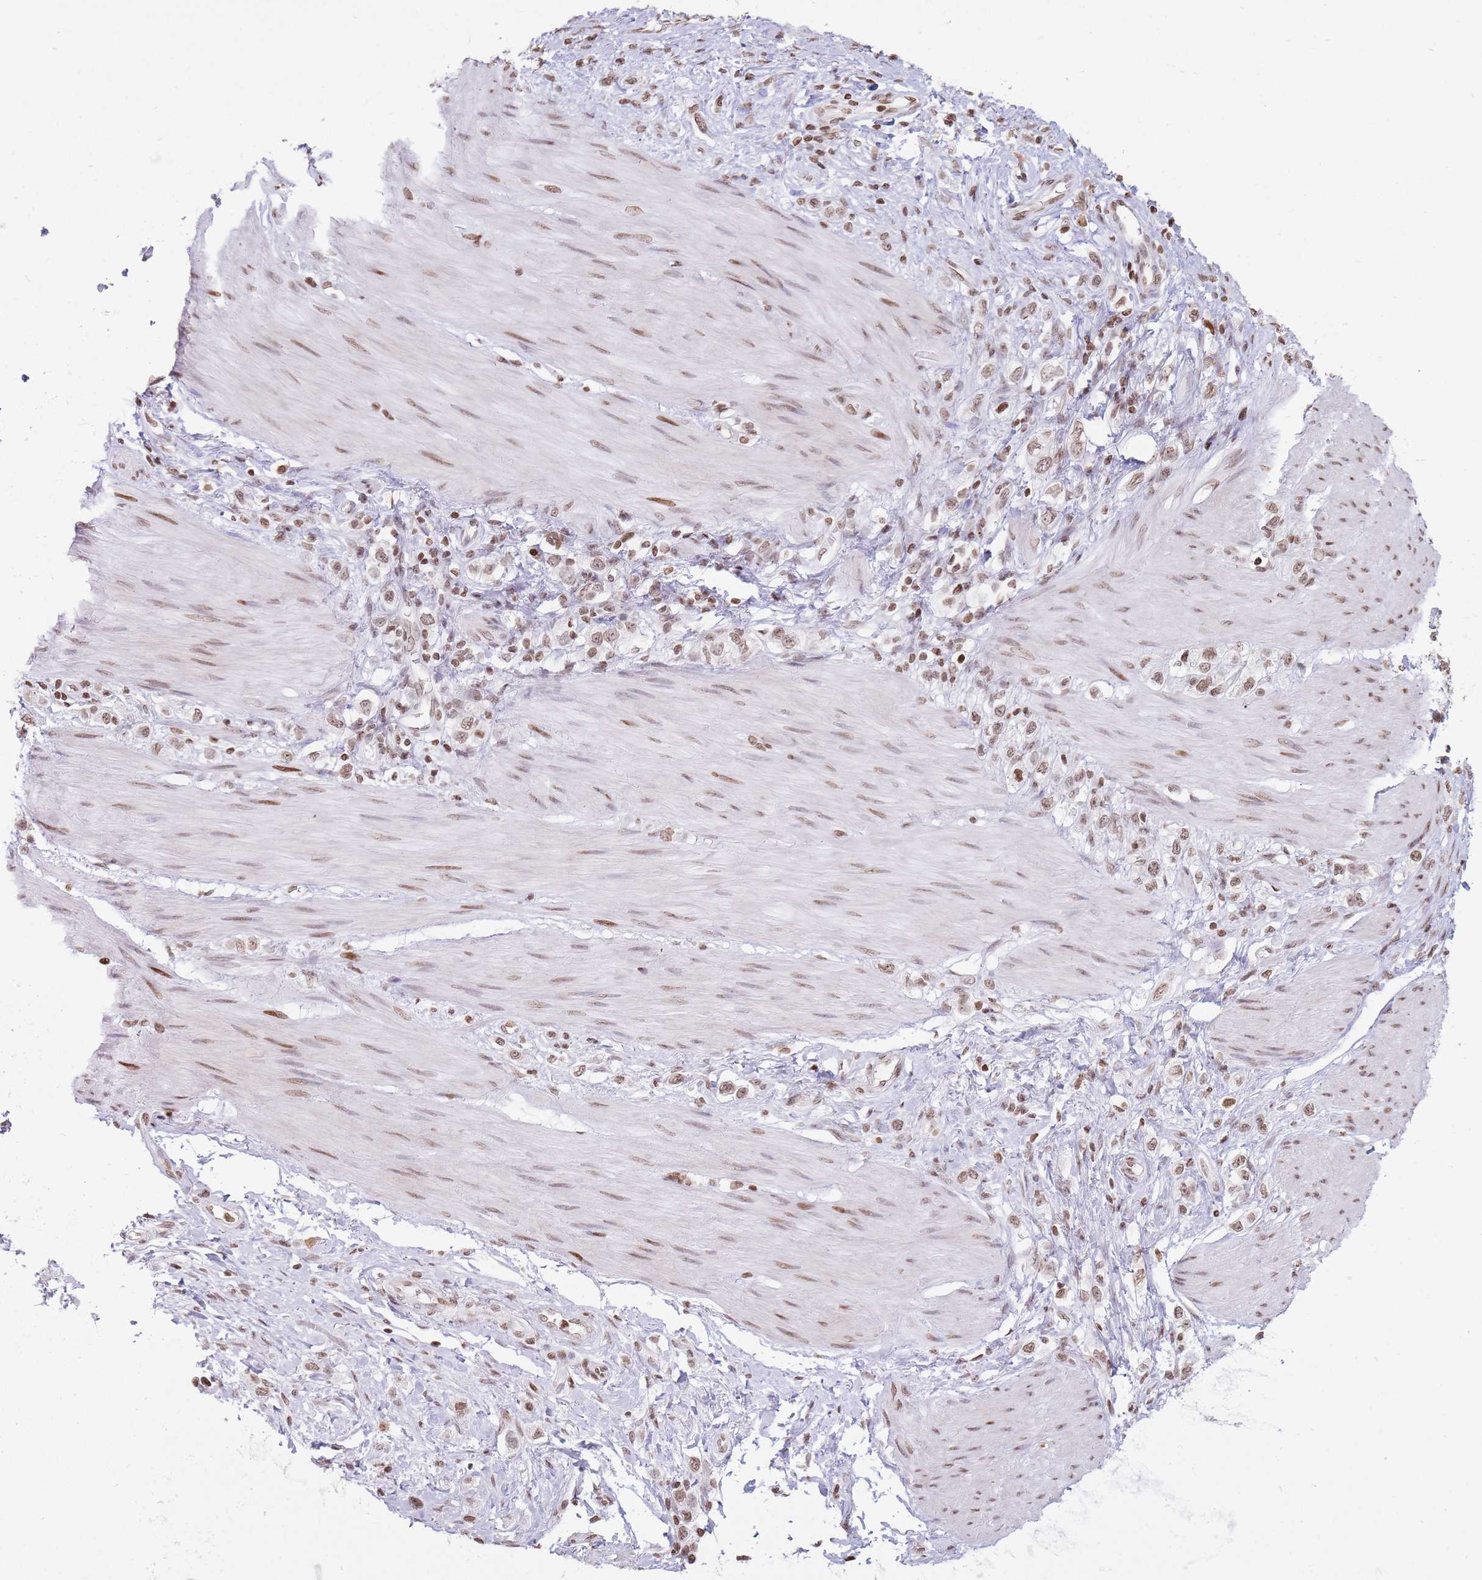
{"staining": {"intensity": "moderate", "quantity": ">75%", "location": "nuclear"}, "tissue": "stomach cancer", "cell_type": "Tumor cells", "image_type": "cancer", "snomed": [{"axis": "morphology", "description": "Adenocarcinoma, NOS"}, {"axis": "topography", "description": "Stomach"}], "caption": "Immunohistochemical staining of human stomach cancer displays medium levels of moderate nuclear protein positivity in about >75% of tumor cells.", "gene": "SHISAL1", "patient": {"sex": "female", "age": 65}}